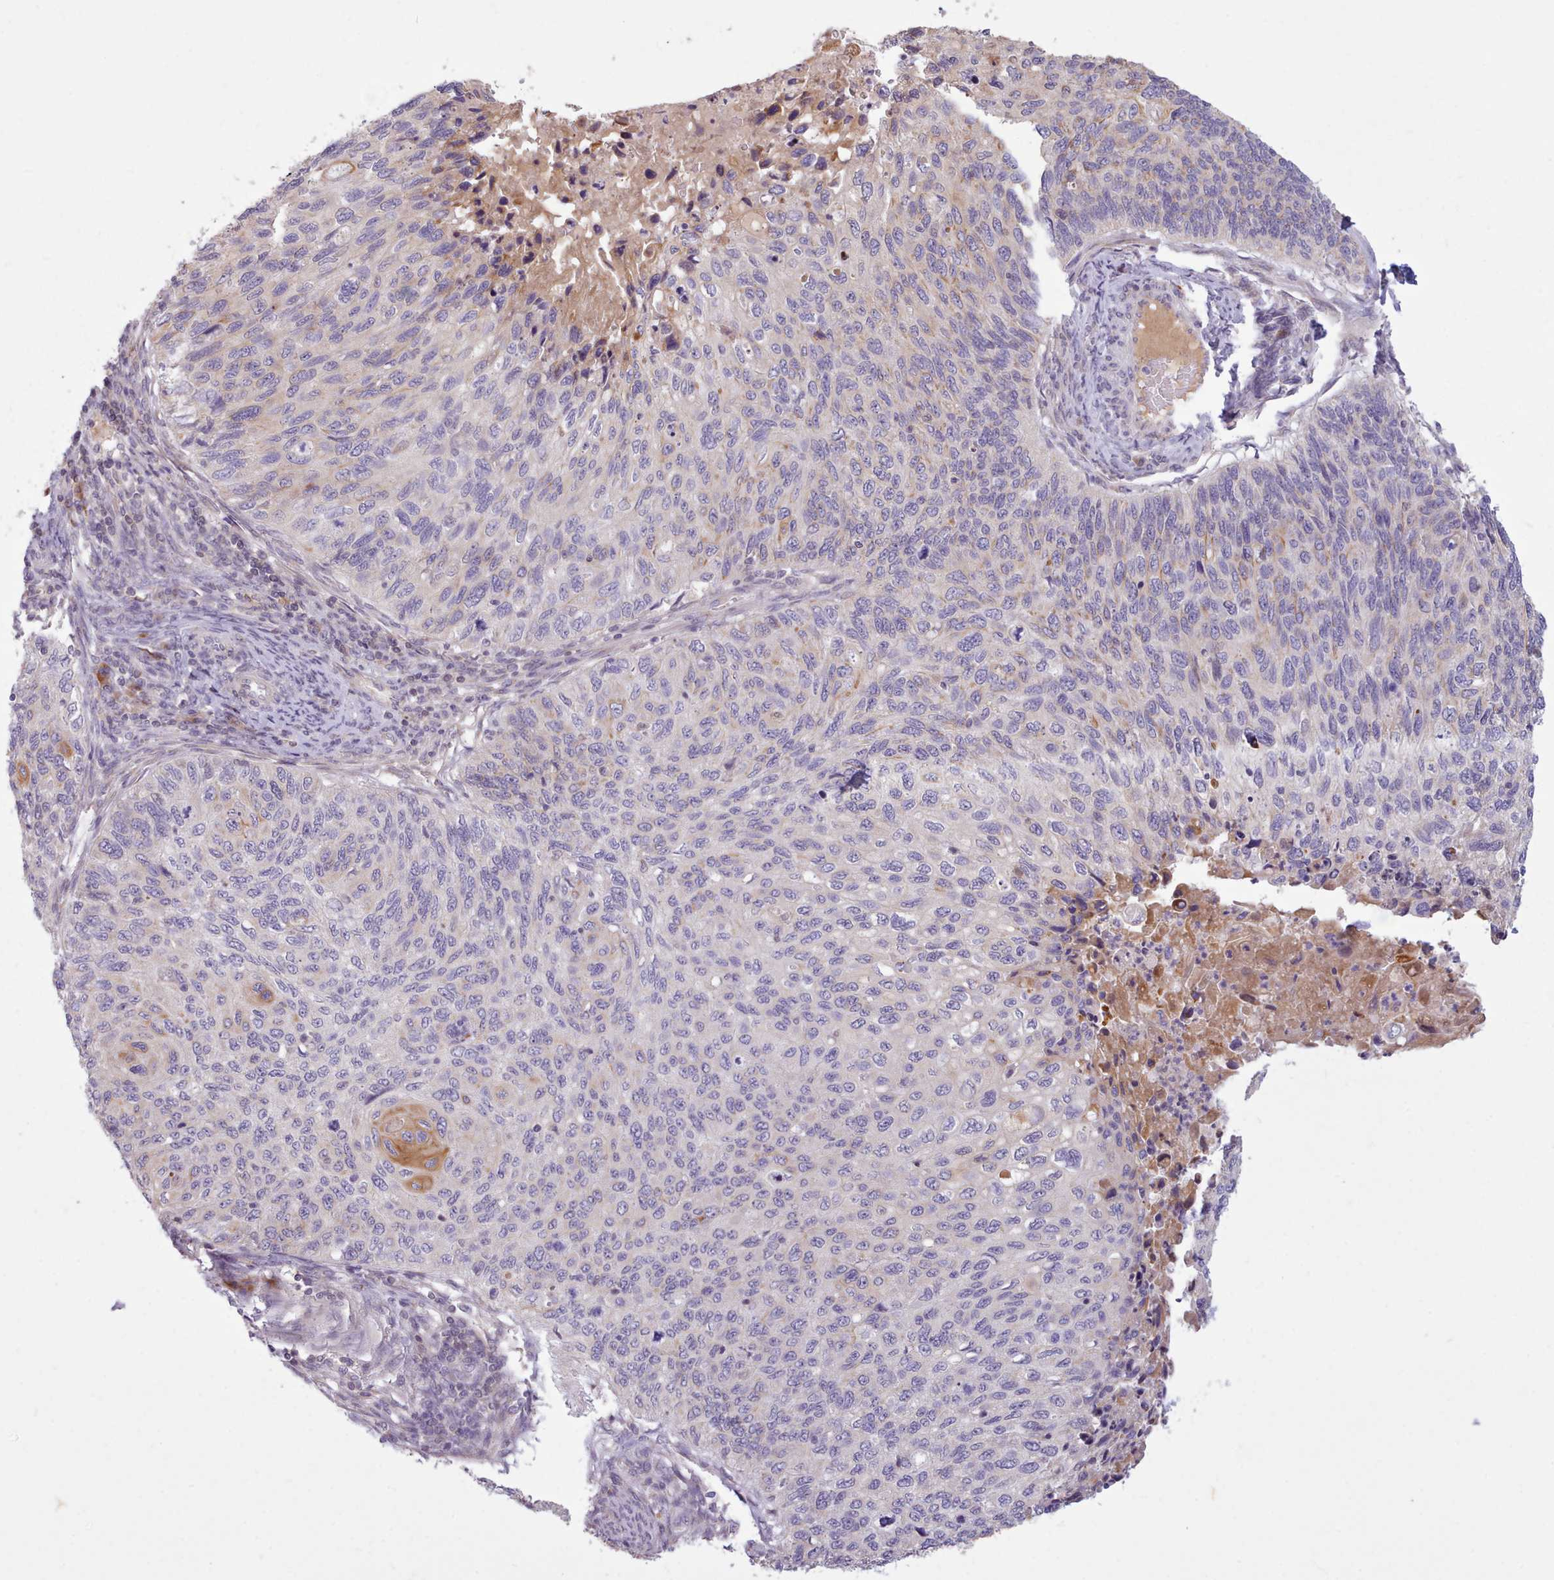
{"staining": {"intensity": "moderate", "quantity": "<25%", "location": "cytoplasmic/membranous"}, "tissue": "cervical cancer", "cell_type": "Tumor cells", "image_type": "cancer", "snomed": [{"axis": "morphology", "description": "Squamous cell carcinoma, NOS"}, {"axis": "topography", "description": "Cervix"}], "caption": "Immunohistochemical staining of human squamous cell carcinoma (cervical) exhibits low levels of moderate cytoplasmic/membranous staining in approximately <25% of tumor cells. (IHC, brightfield microscopy, high magnification).", "gene": "NMRK1", "patient": {"sex": "female", "age": 70}}